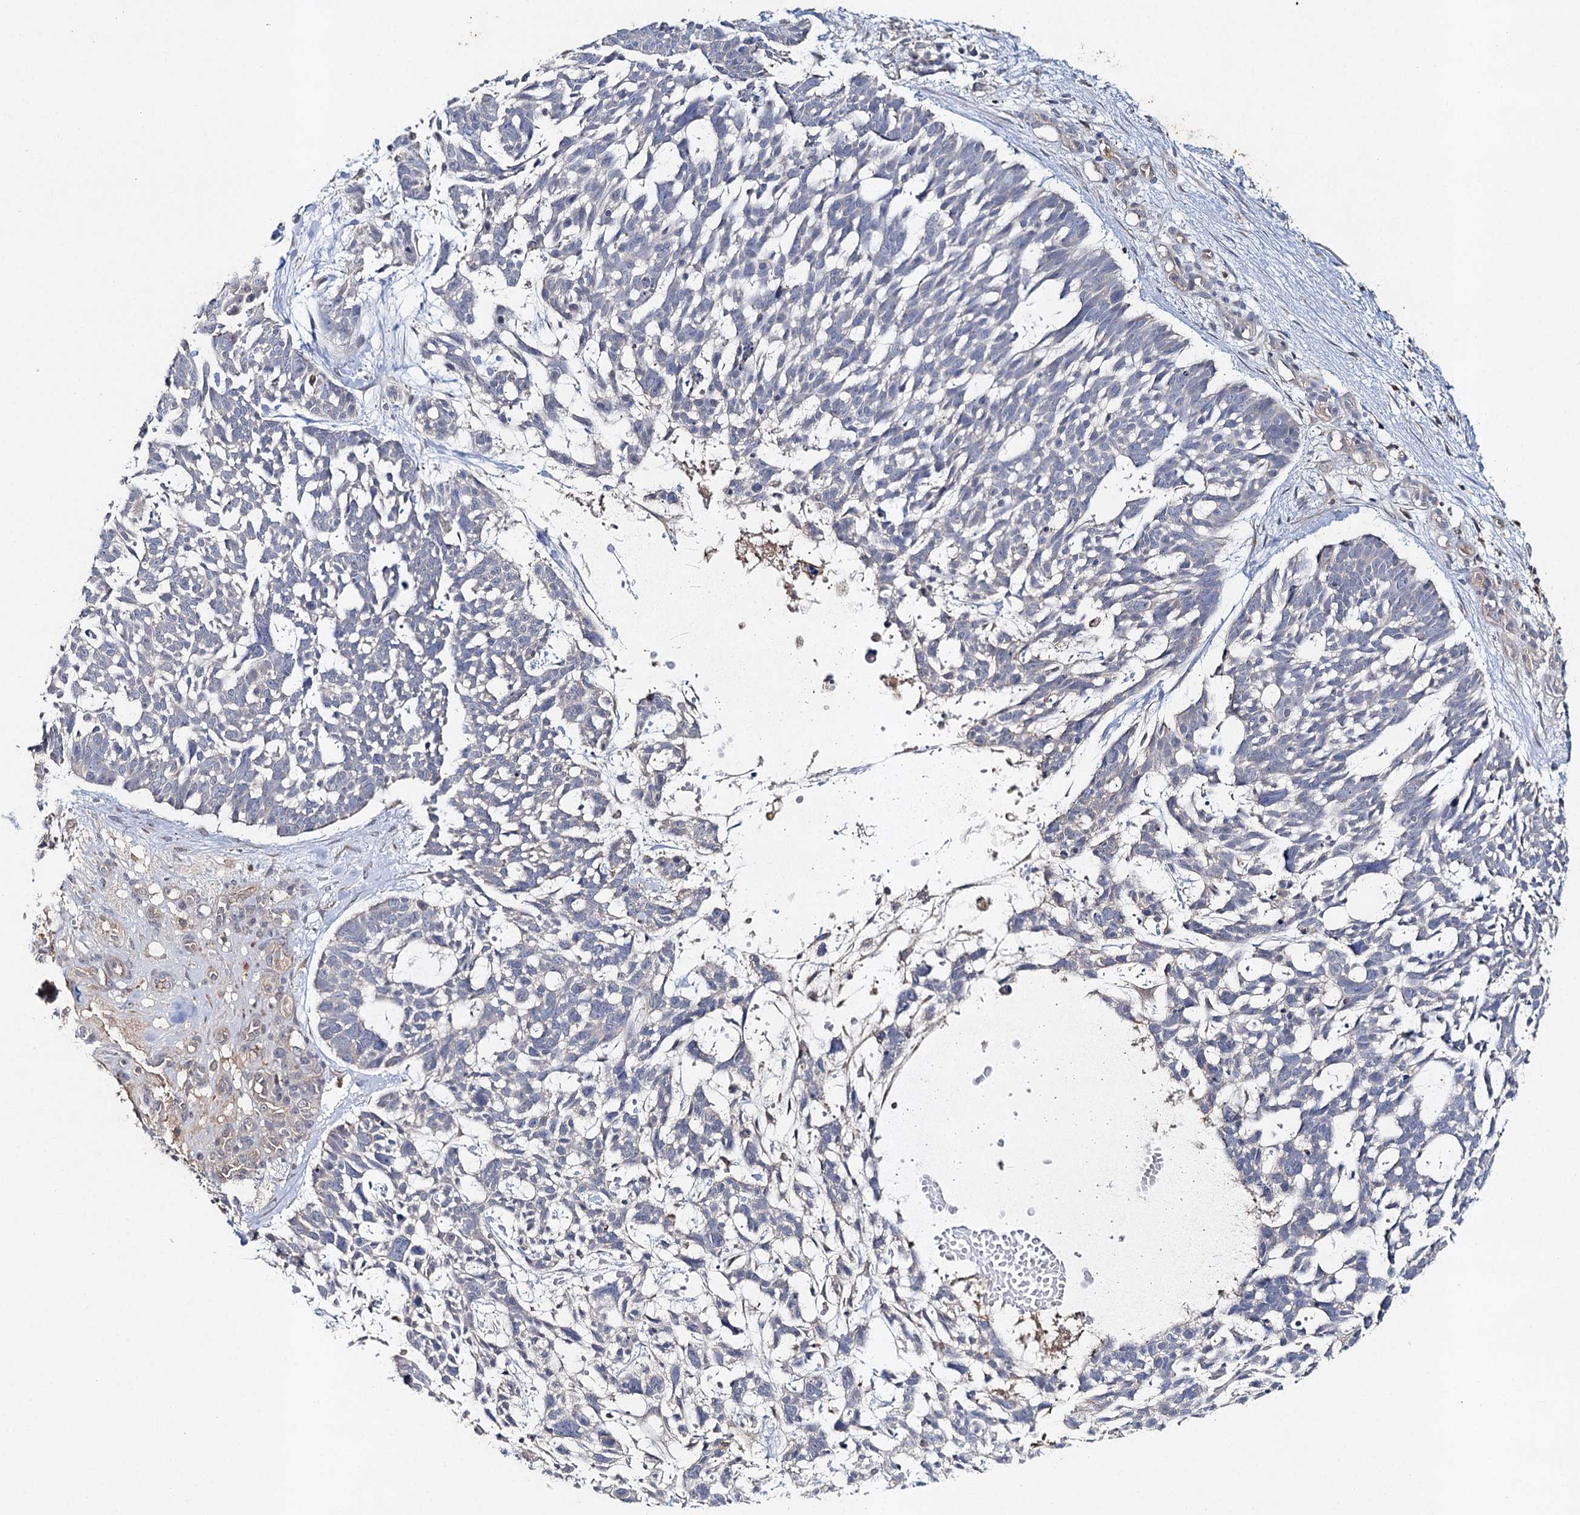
{"staining": {"intensity": "negative", "quantity": "none", "location": "none"}, "tissue": "skin cancer", "cell_type": "Tumor cells", "image_type": "cancer", "snomed": [{"axis": "morphology", "description": "Basal cell carcinoma"}, {"axis": "topography", "description": "Skin"}], "caption": "This is an IHC micrograph of skin cancer. There is no staining in tumor cells.", "gene": "SLC41A2", "patient": {"sex": "male", "age": 88}}